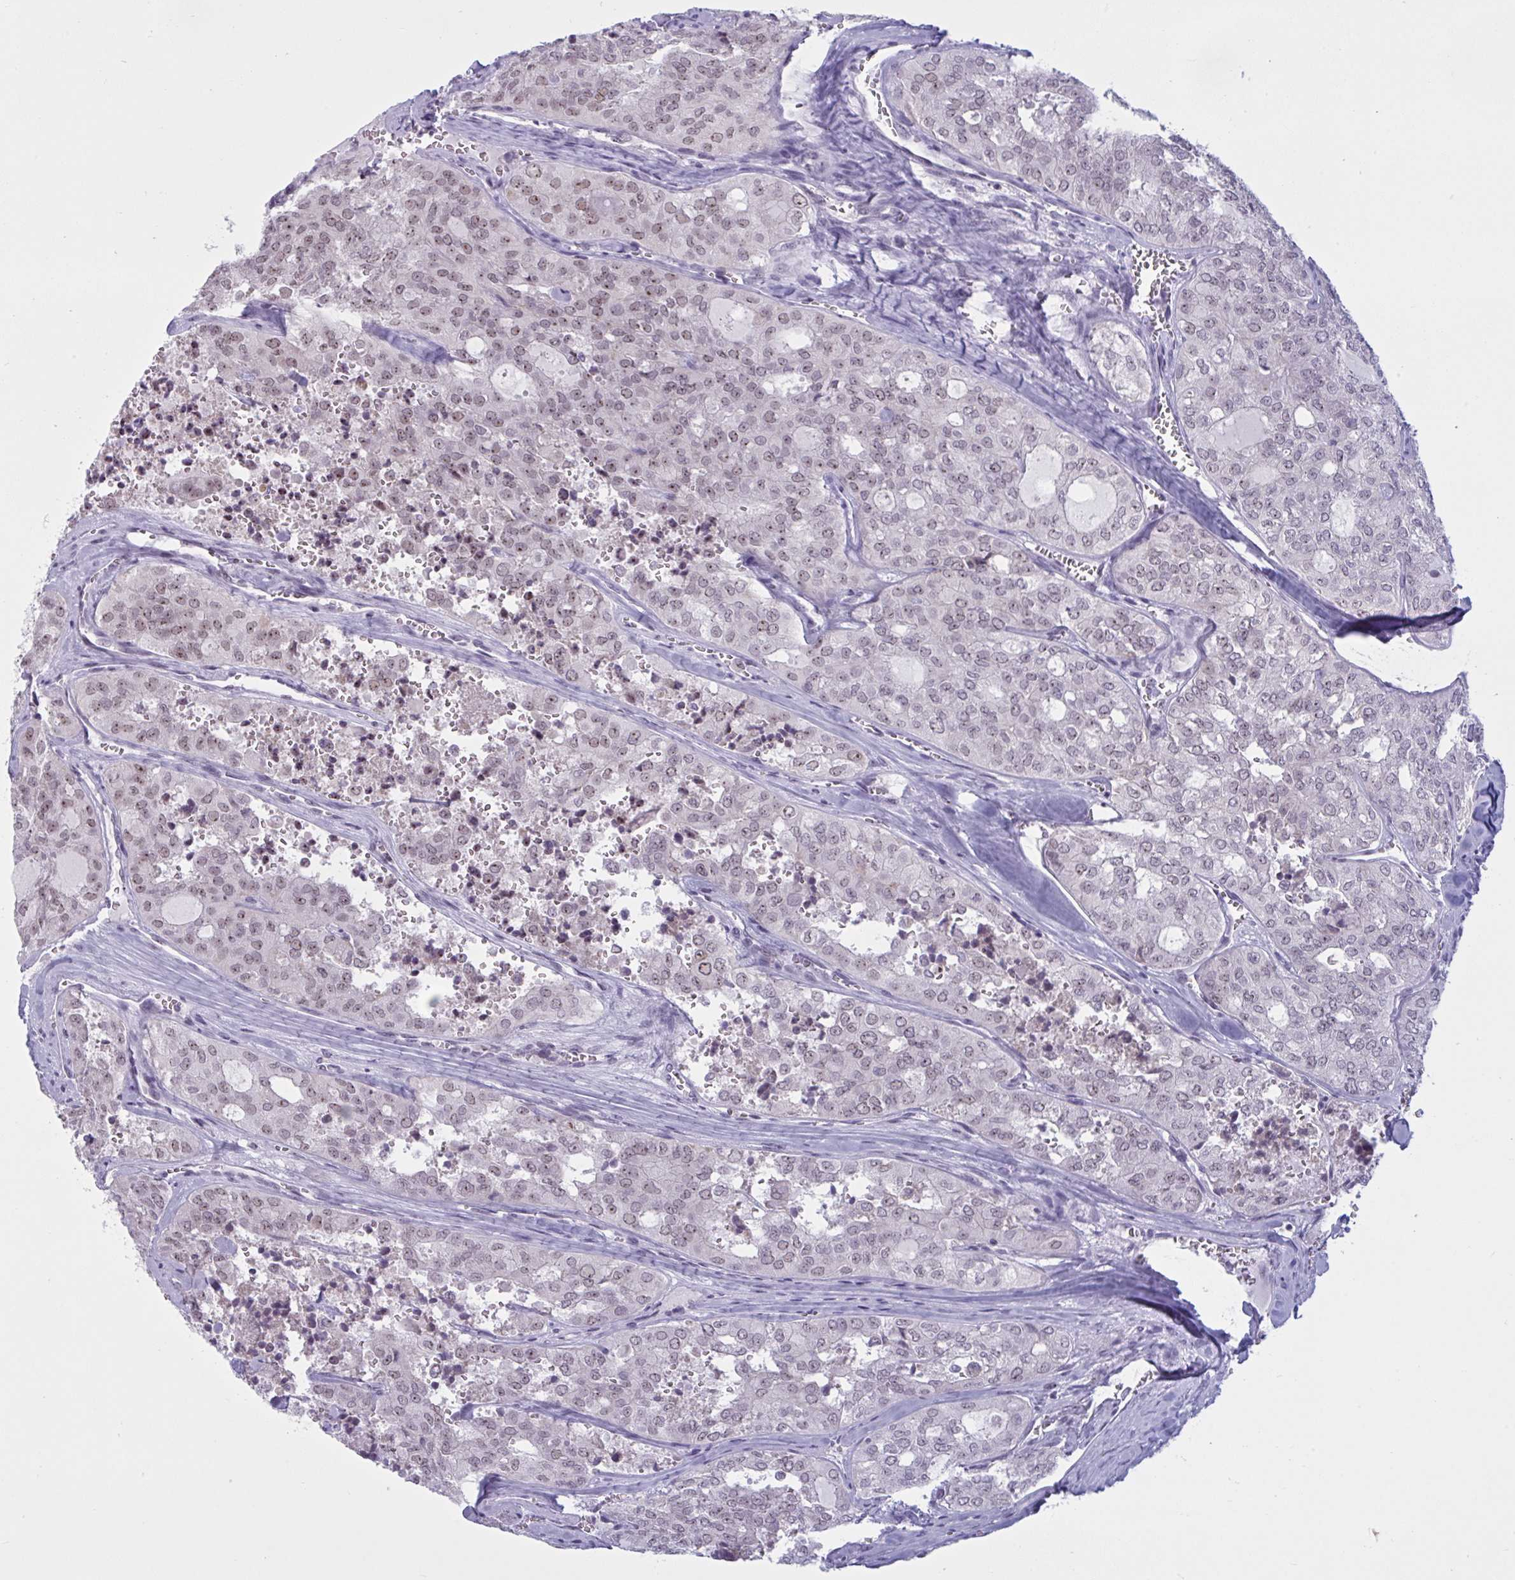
{"staining": {"intensity": "weak", "quantity": ">75%", "location": "nuclear"}, "tissue": "thyroid cancer", "cell_type": "Tumor cells", "image_type": "cancer", "snomed": [{"axis": "morphology", "description": "Follicular adenoma carcinoma, NOS"}, {"axis": "topography", "description": "Thyroid gland"}], "caption": "This histopathology image demonstrates immunohistochemistry (IHC) staining of human thyroid cancer (follicular adenoma carcinoma), with low weak nuclear staining in about >75% of tumor cells.", "gene": "TGM6", "patient": {"sex": "male", "age": 75}}